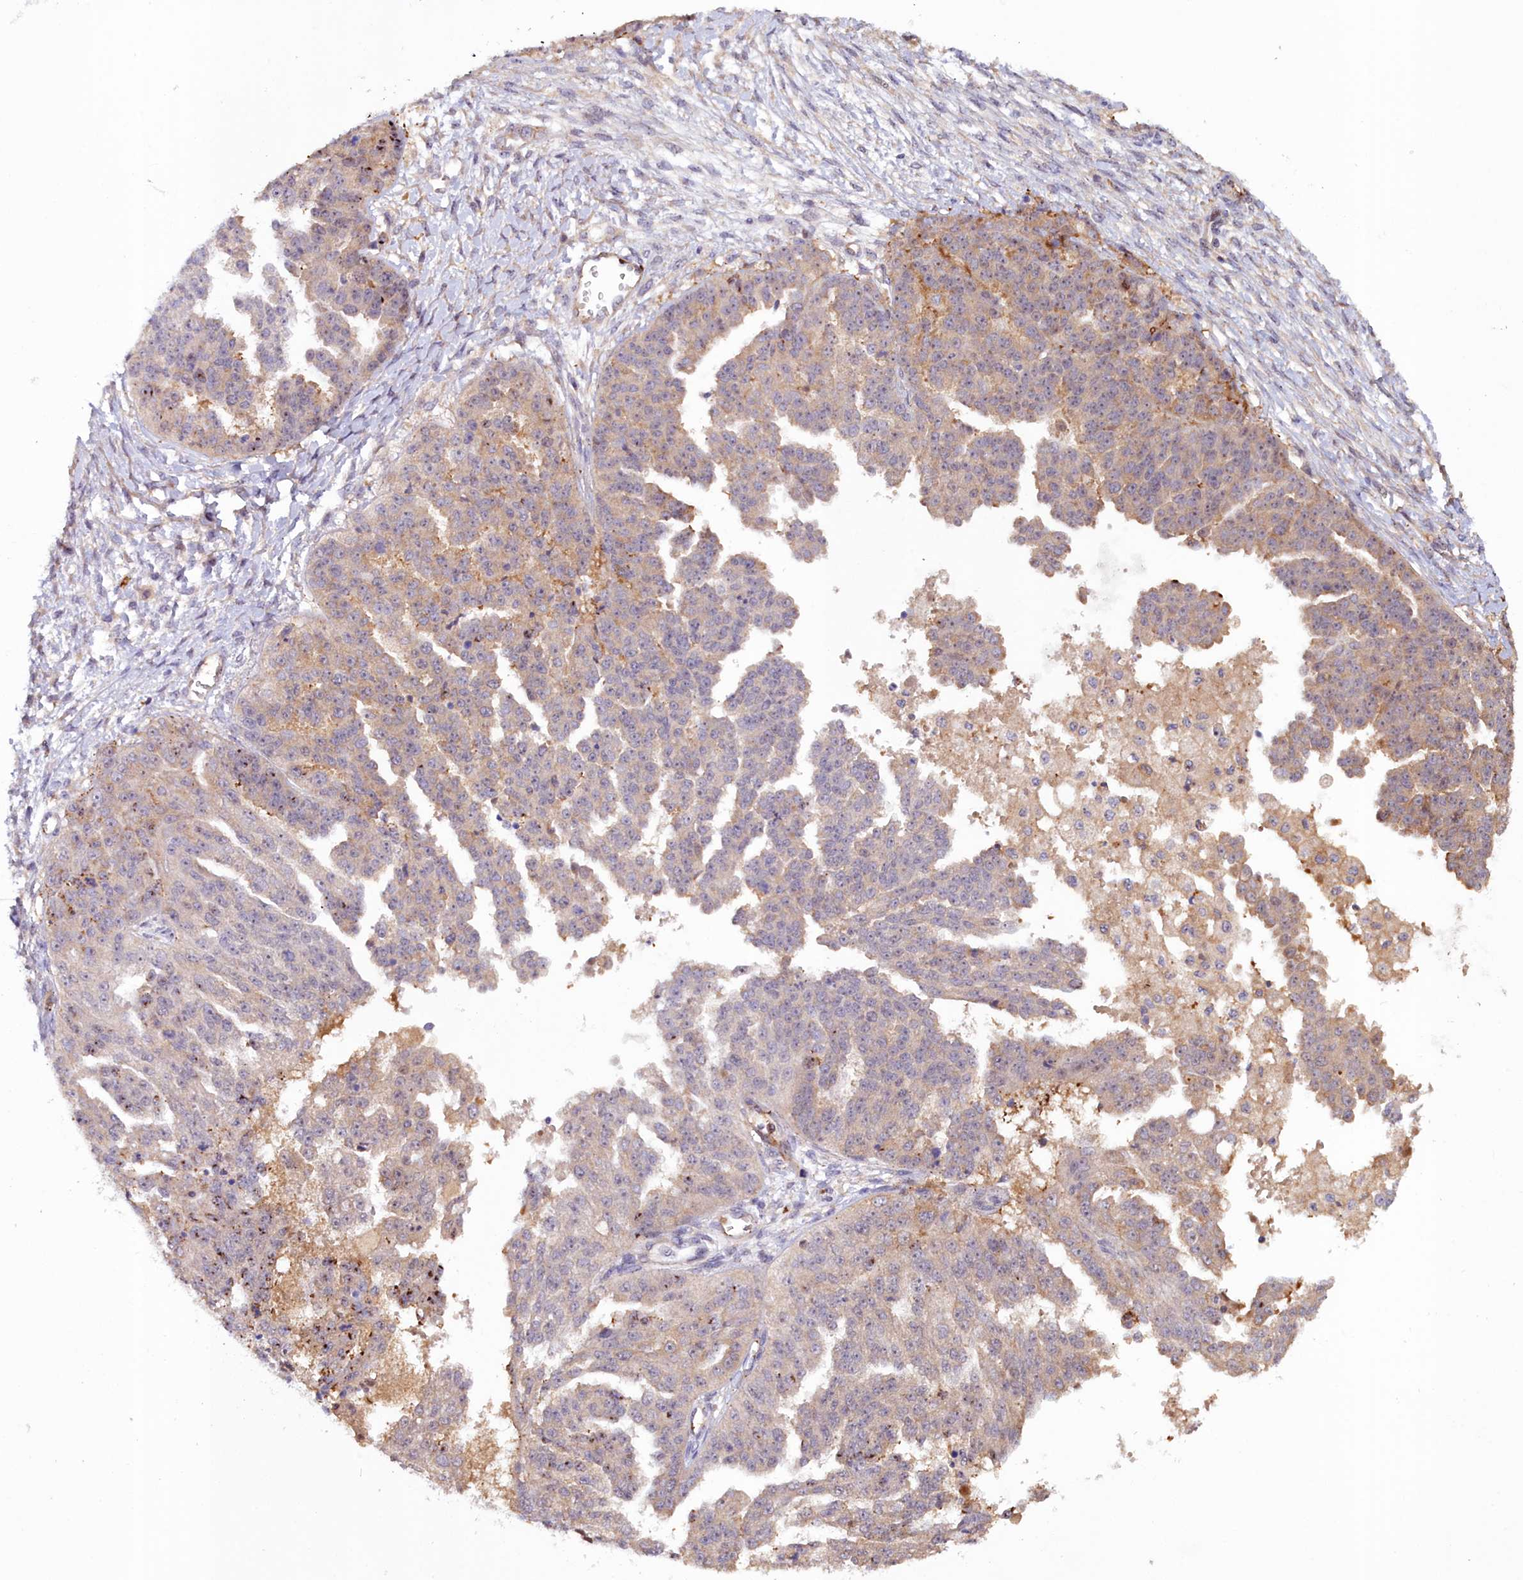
{"staining": {"intensity": "weak", "quantity": "<25%", "location": "cytoplasmic/membranous"}, "tissue": "ovarian cancer", "cell_type": "Tumor cells", "image_type": "cancer", "snomed": [{"axis": "morphology", "description": "Cystadenocarcinoma, serous, NOS"}, {"axis": "topography", "description": "Ovary"}], "caption": "Tumor cells show no significant expression in ovarian cancer (serous cystadenocarcinoma).", "gene": "NEURL4", "patient": {"sex": "female", "age": 58}}